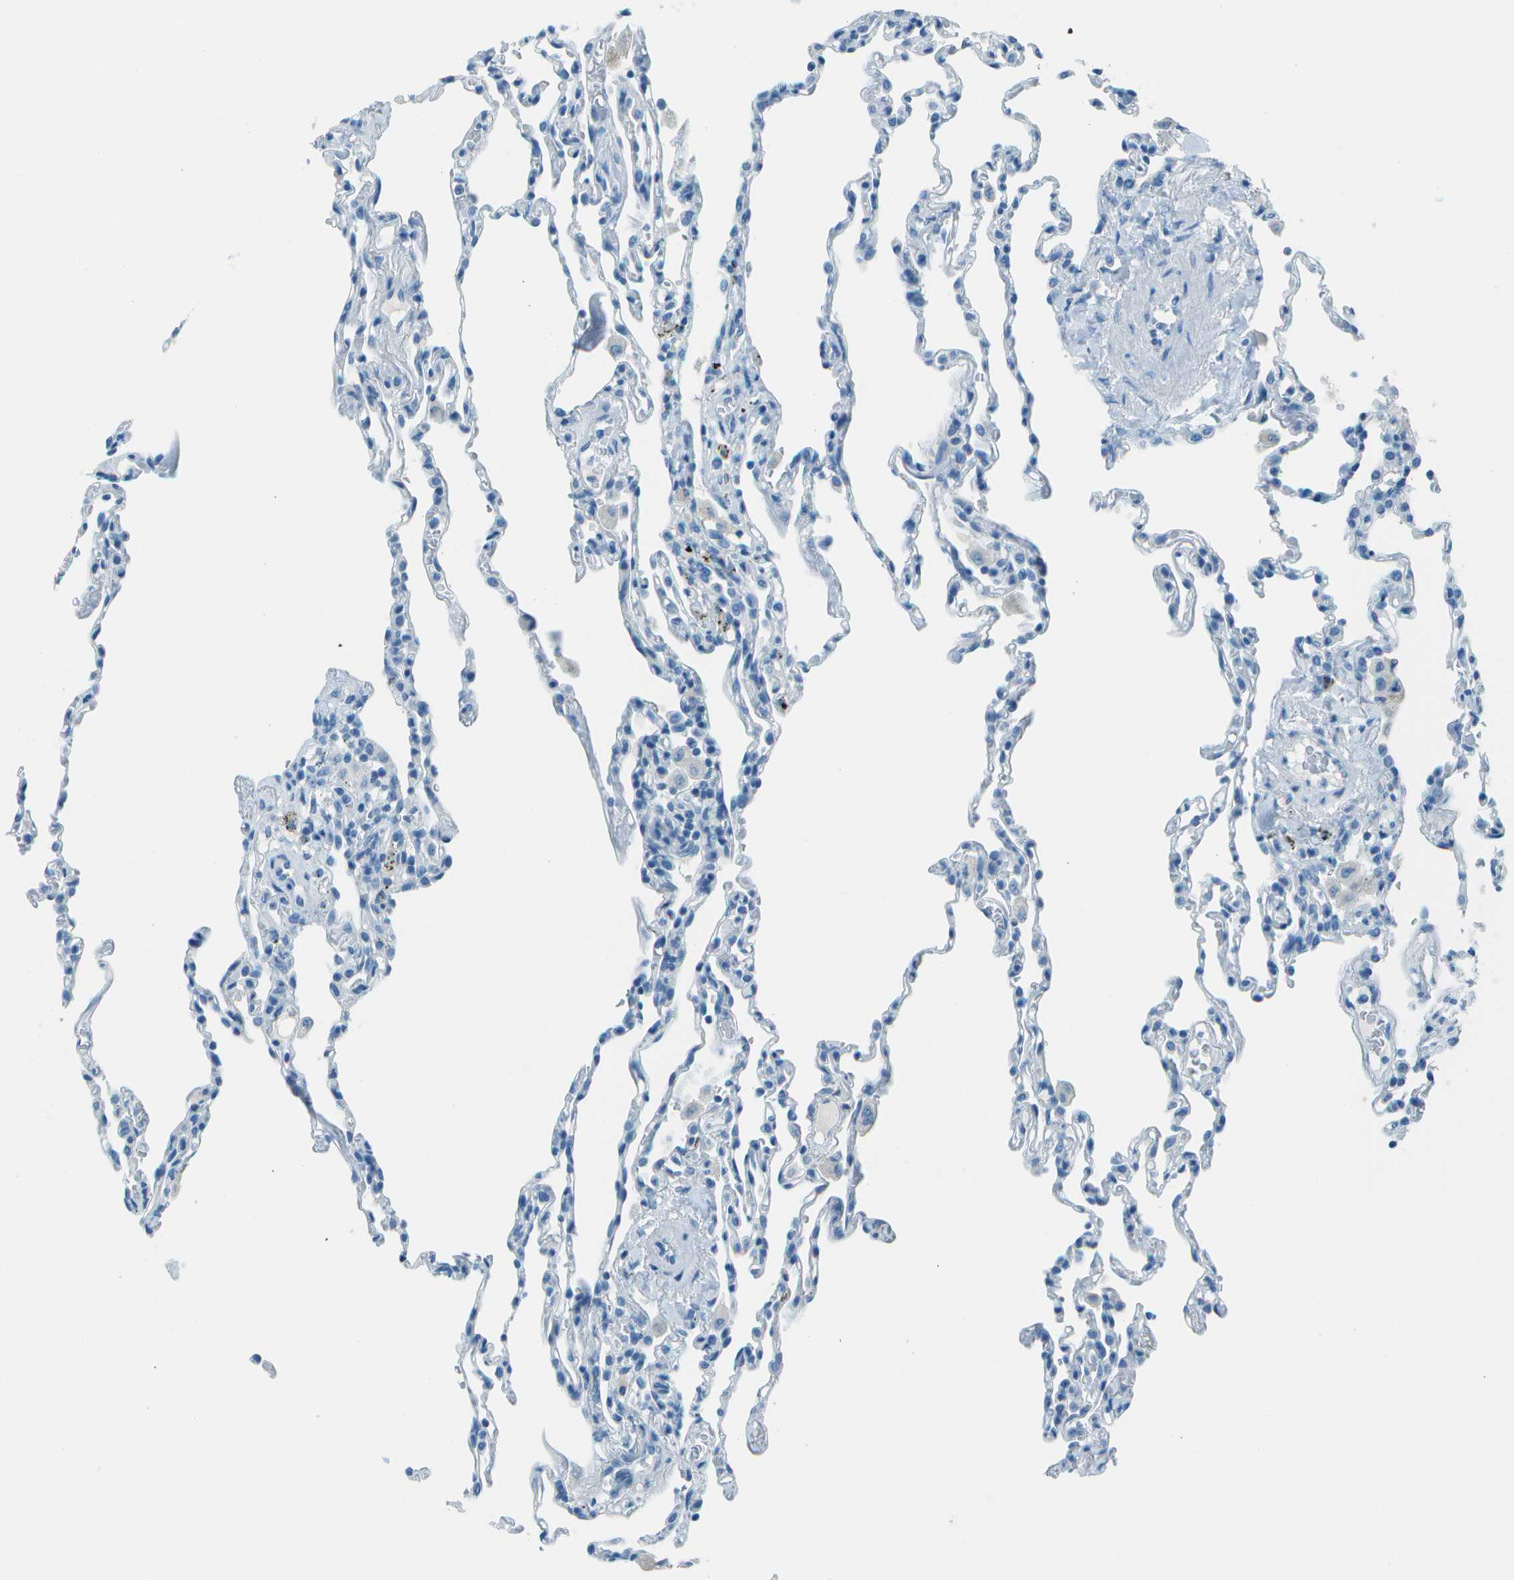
{"staining": {"intensity": "negative", "quantity": "none", "location": "none"}, "tissue": "lung", "cell_type": "Alveolar cells", "image_type": "normal", "snomed": [{"axis": "morphology", "description": "Normal tissue, NOS"}, {"axis": "topography", "description": "Lung"}], "caption": "Immunohistochemistry (IHC) image of normal lung: lung stained with DAB exhibits no significant protein positivity in alveolar cells. Nuclei are stained in blue.", "gene": "FGF1", "patient": {"sex": "male", "age": 59}}